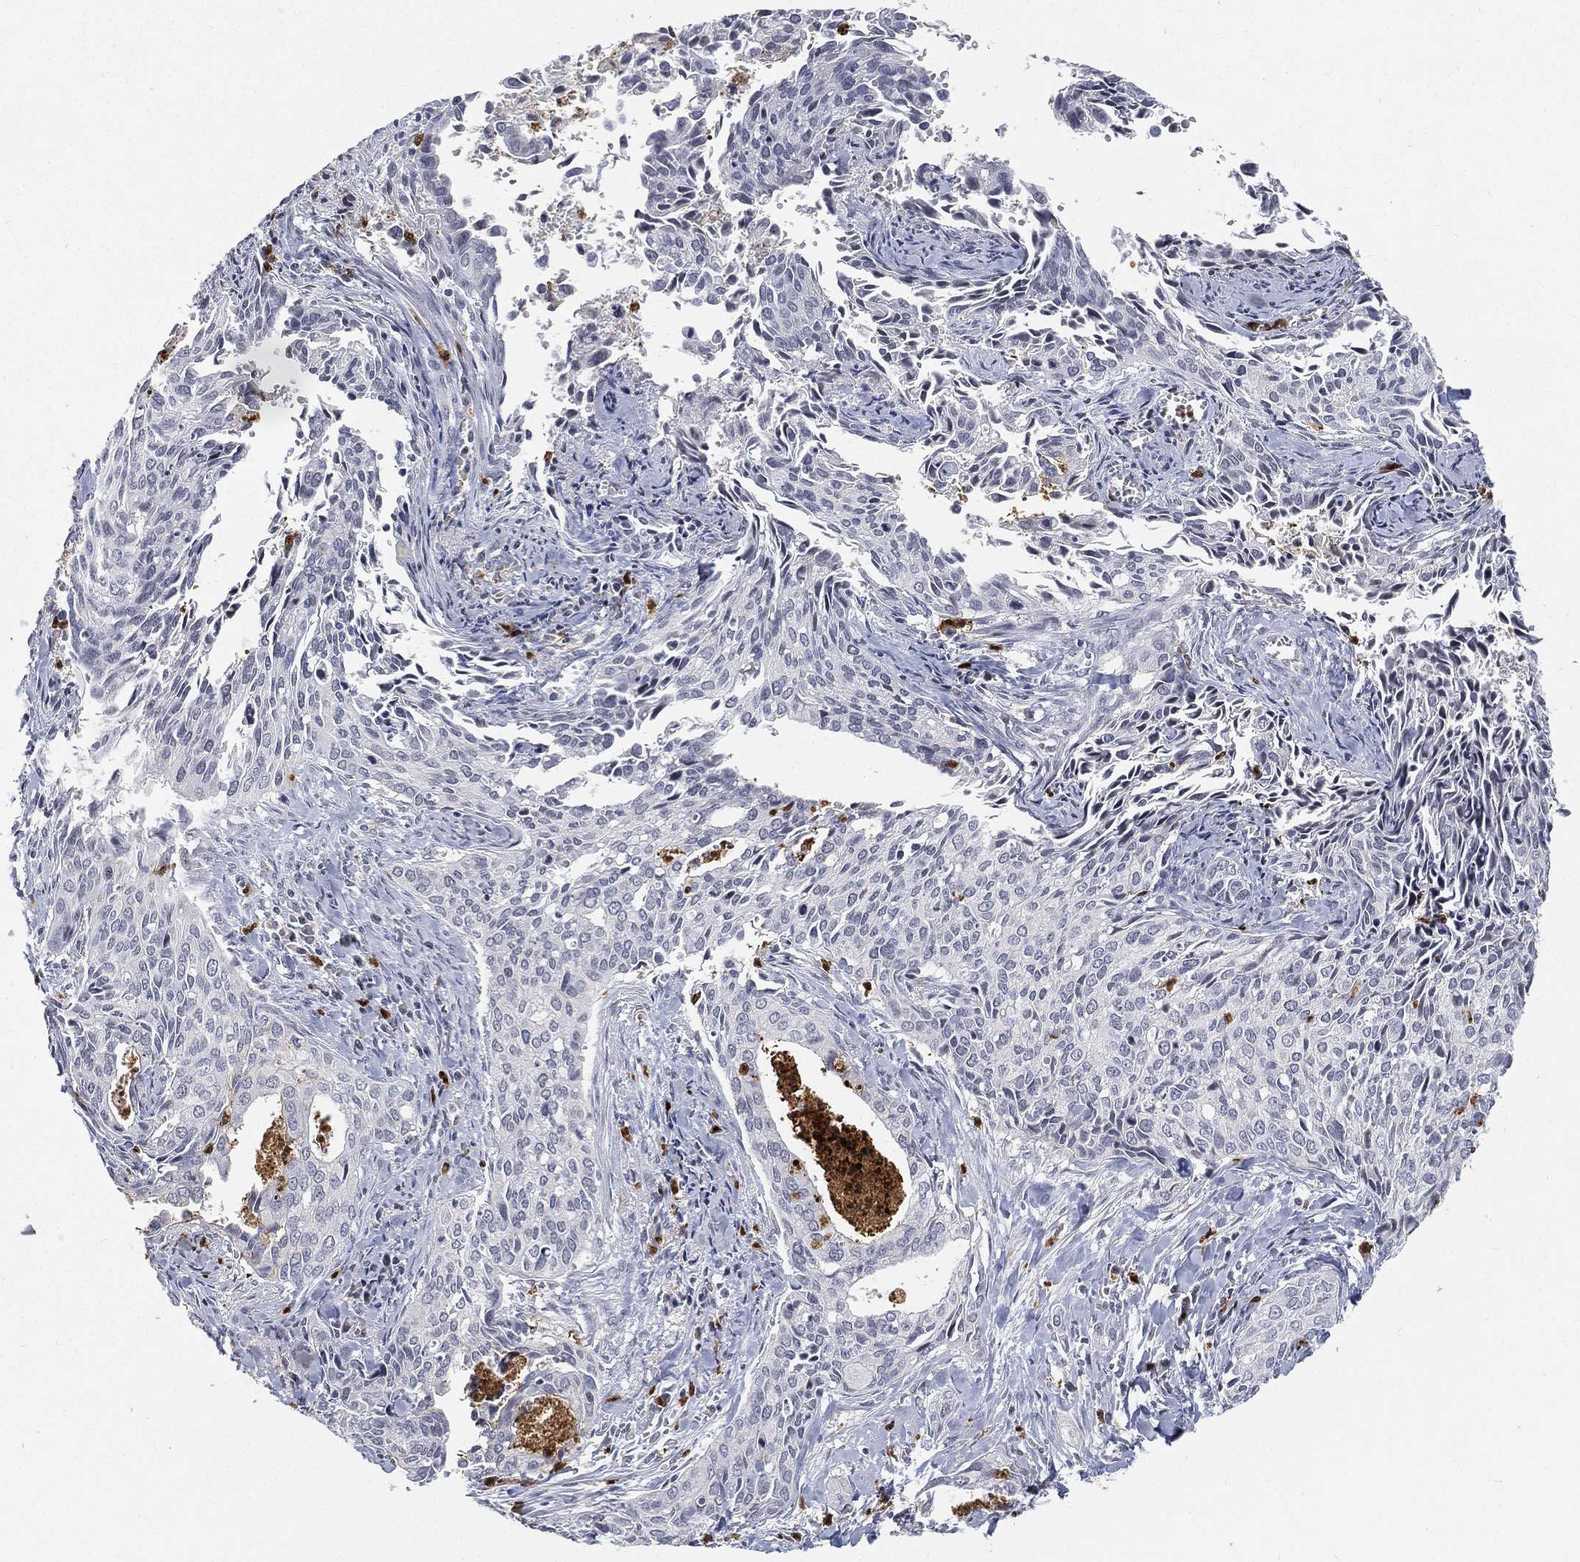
{"staining": {"intensity": "negative", "quantity": "none", "location": "none"}, "tissue": "cervical cancer", "cell_type": "Tumor cells", "image_type": "cancer", "snomed": [{"axis": "morphology", "description": "Squamous cell carcinoma, NOS"}, {"axis": "topography", "description": "Cervix"}], "caption": "Human squamous cell carcinoma (cervical) stained for a protein using immunohistochemistry shows no expression in tumor cells.", "gene": "ARG1", "patient": {"sex": "female", "age": 29}}